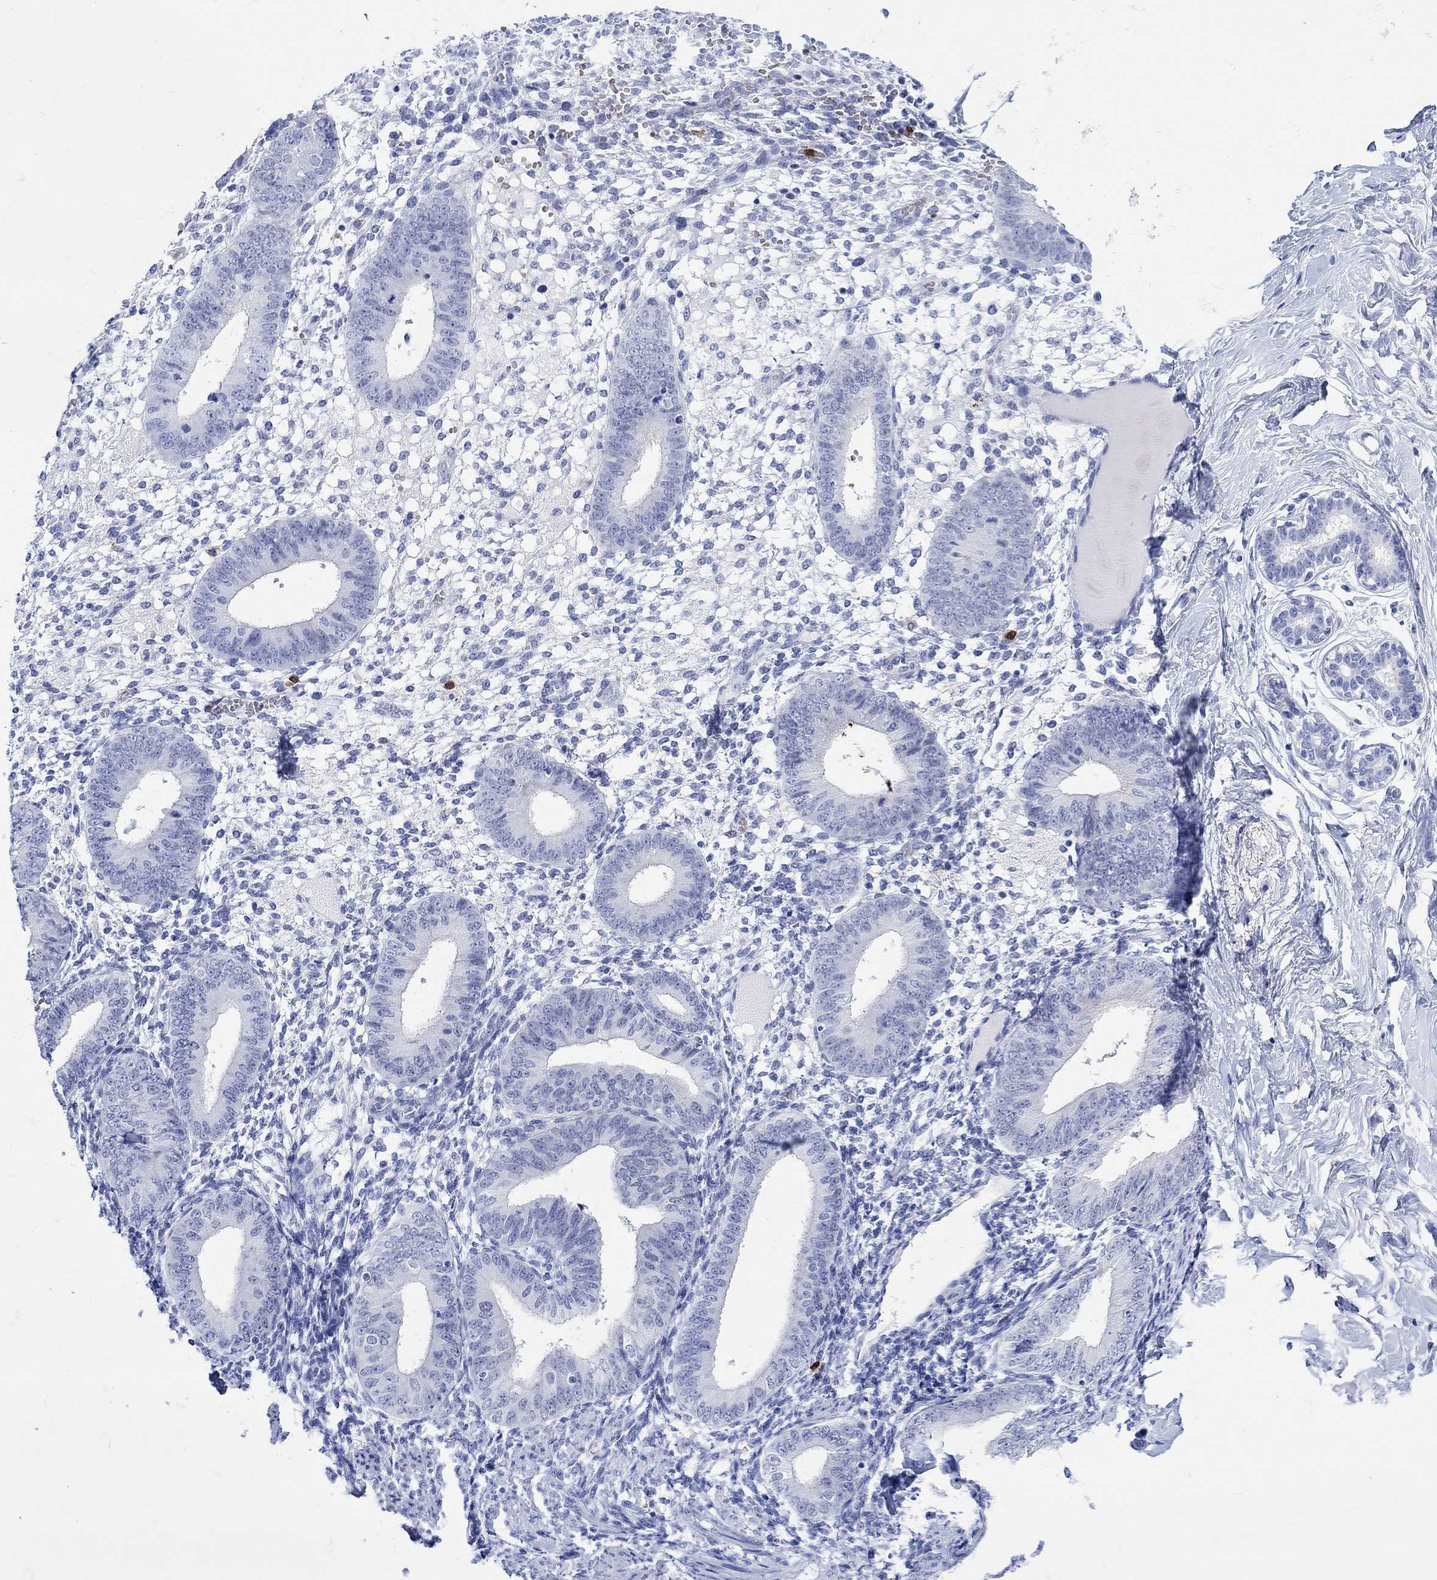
{"staining": {"intensity": "negative", "quantity": "none", "location": "none"}, "tissue": "endometrium", "cell_type": "Cells in endometrial stroma", "image_type": "normal", "snomed": [{"axis": "morphology", "description": "Normal tissue, NOS"}, {"axis": "topography", "description": "Endometrium"}], "caption": "Normal endometrium was stained to show a protein in brown. There is no significant positivity in cells in endometrial stroma. (DAB immunohistochemistry (IHC) visualized using brightfield microscopy, high magnification).", "gene": "LINGO3", "patient": {"sex": "female", "age": 39}}